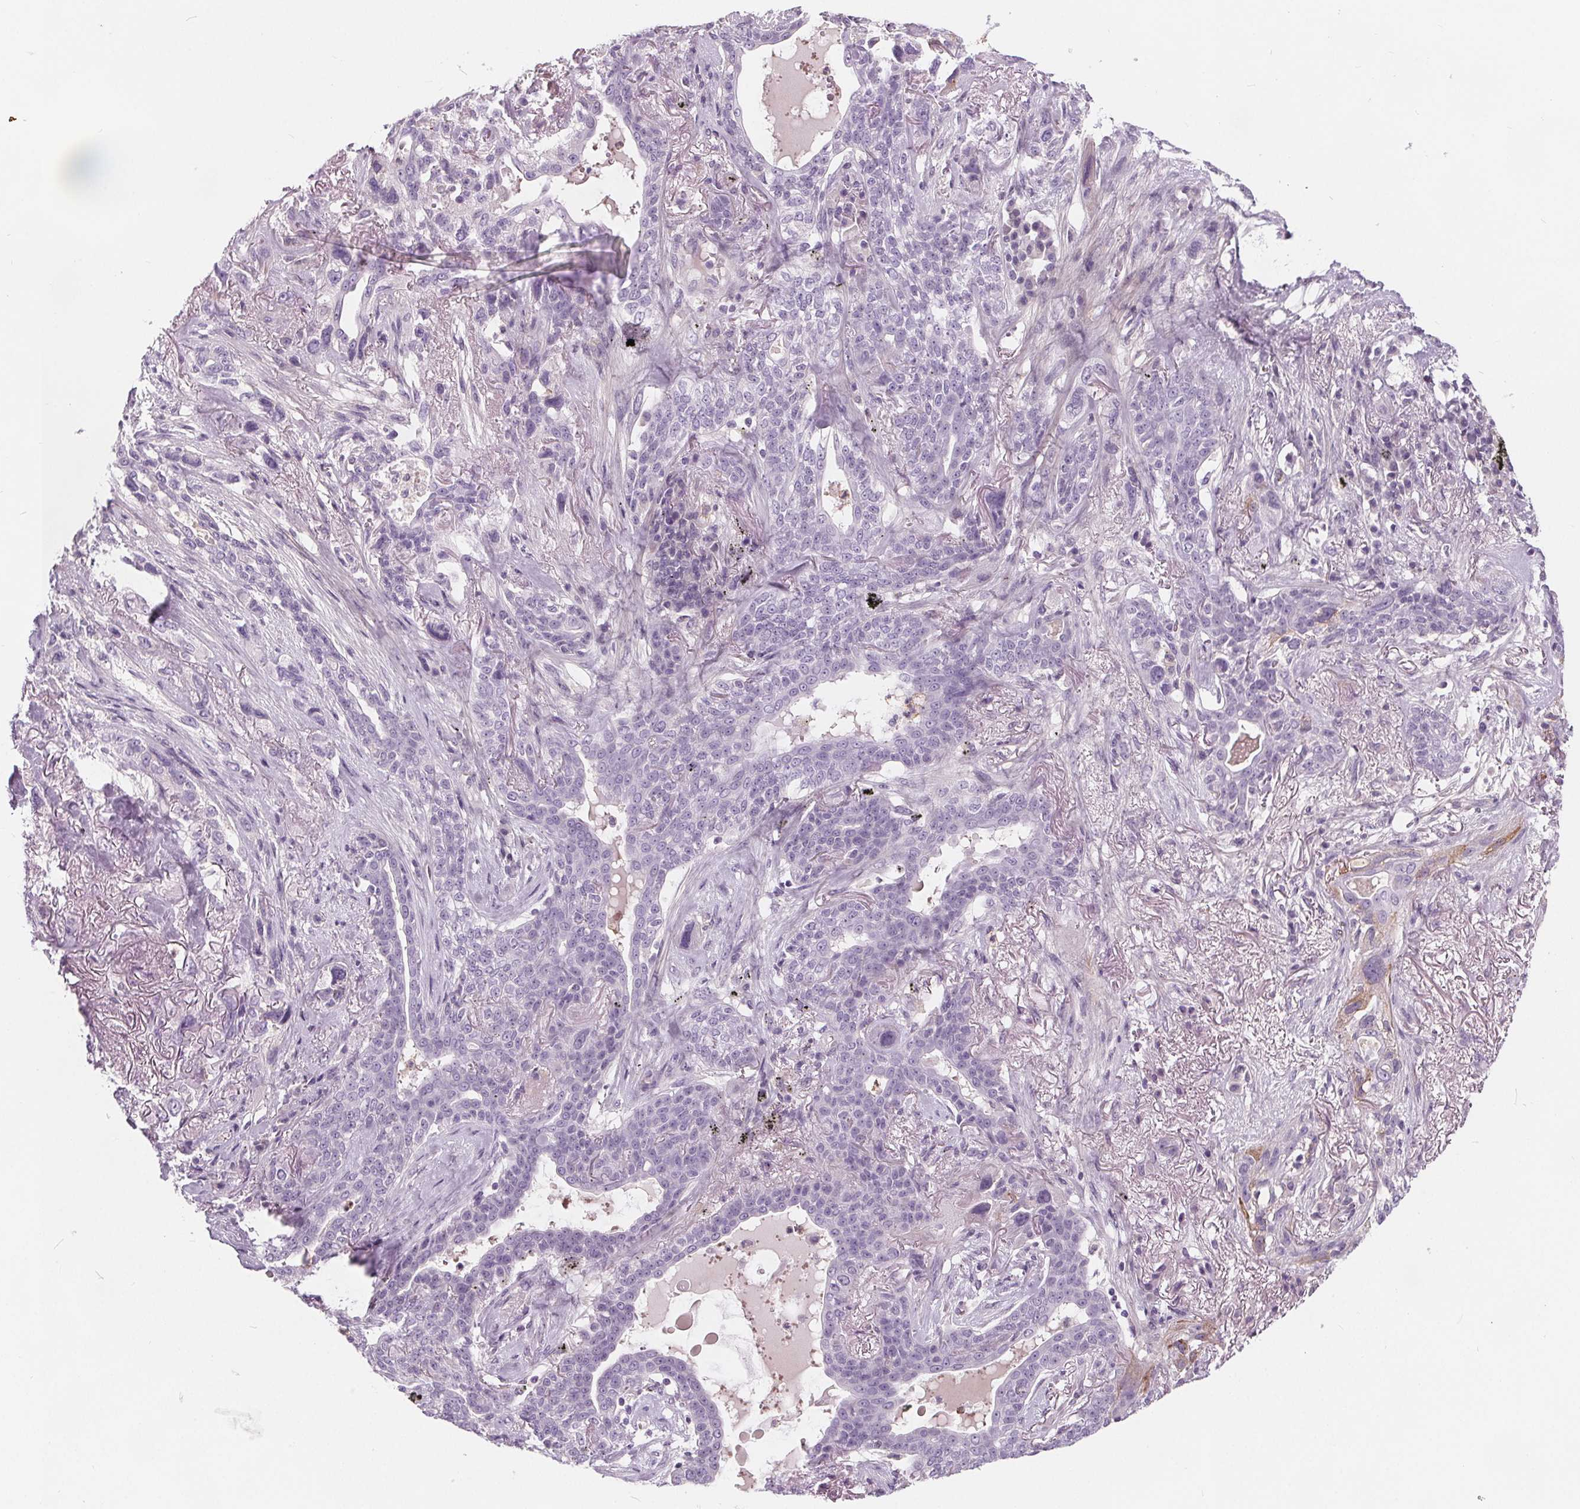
{"staining": {"intensity": "negative", "quantity": "none", "location": "none"}, "tissue": "lung cancer", "cell_type": "Tumor cells", "image_type": "cancer", "snomed": [{"axis": "morphology", "description": "Squamous cell carcinoma, NOS"}, {"axis": "topography", "description": "Lung"}], "caption": "Lung squamous cell carcinoma was stained to show a protein in brown. There is no significant staining in tumor cells. (DAB (3,3'-diaminobenzidine) immunohistochemistry, high magnification).", "gene": "HAAO", "patient": {"sex": "female", "age": 70}}